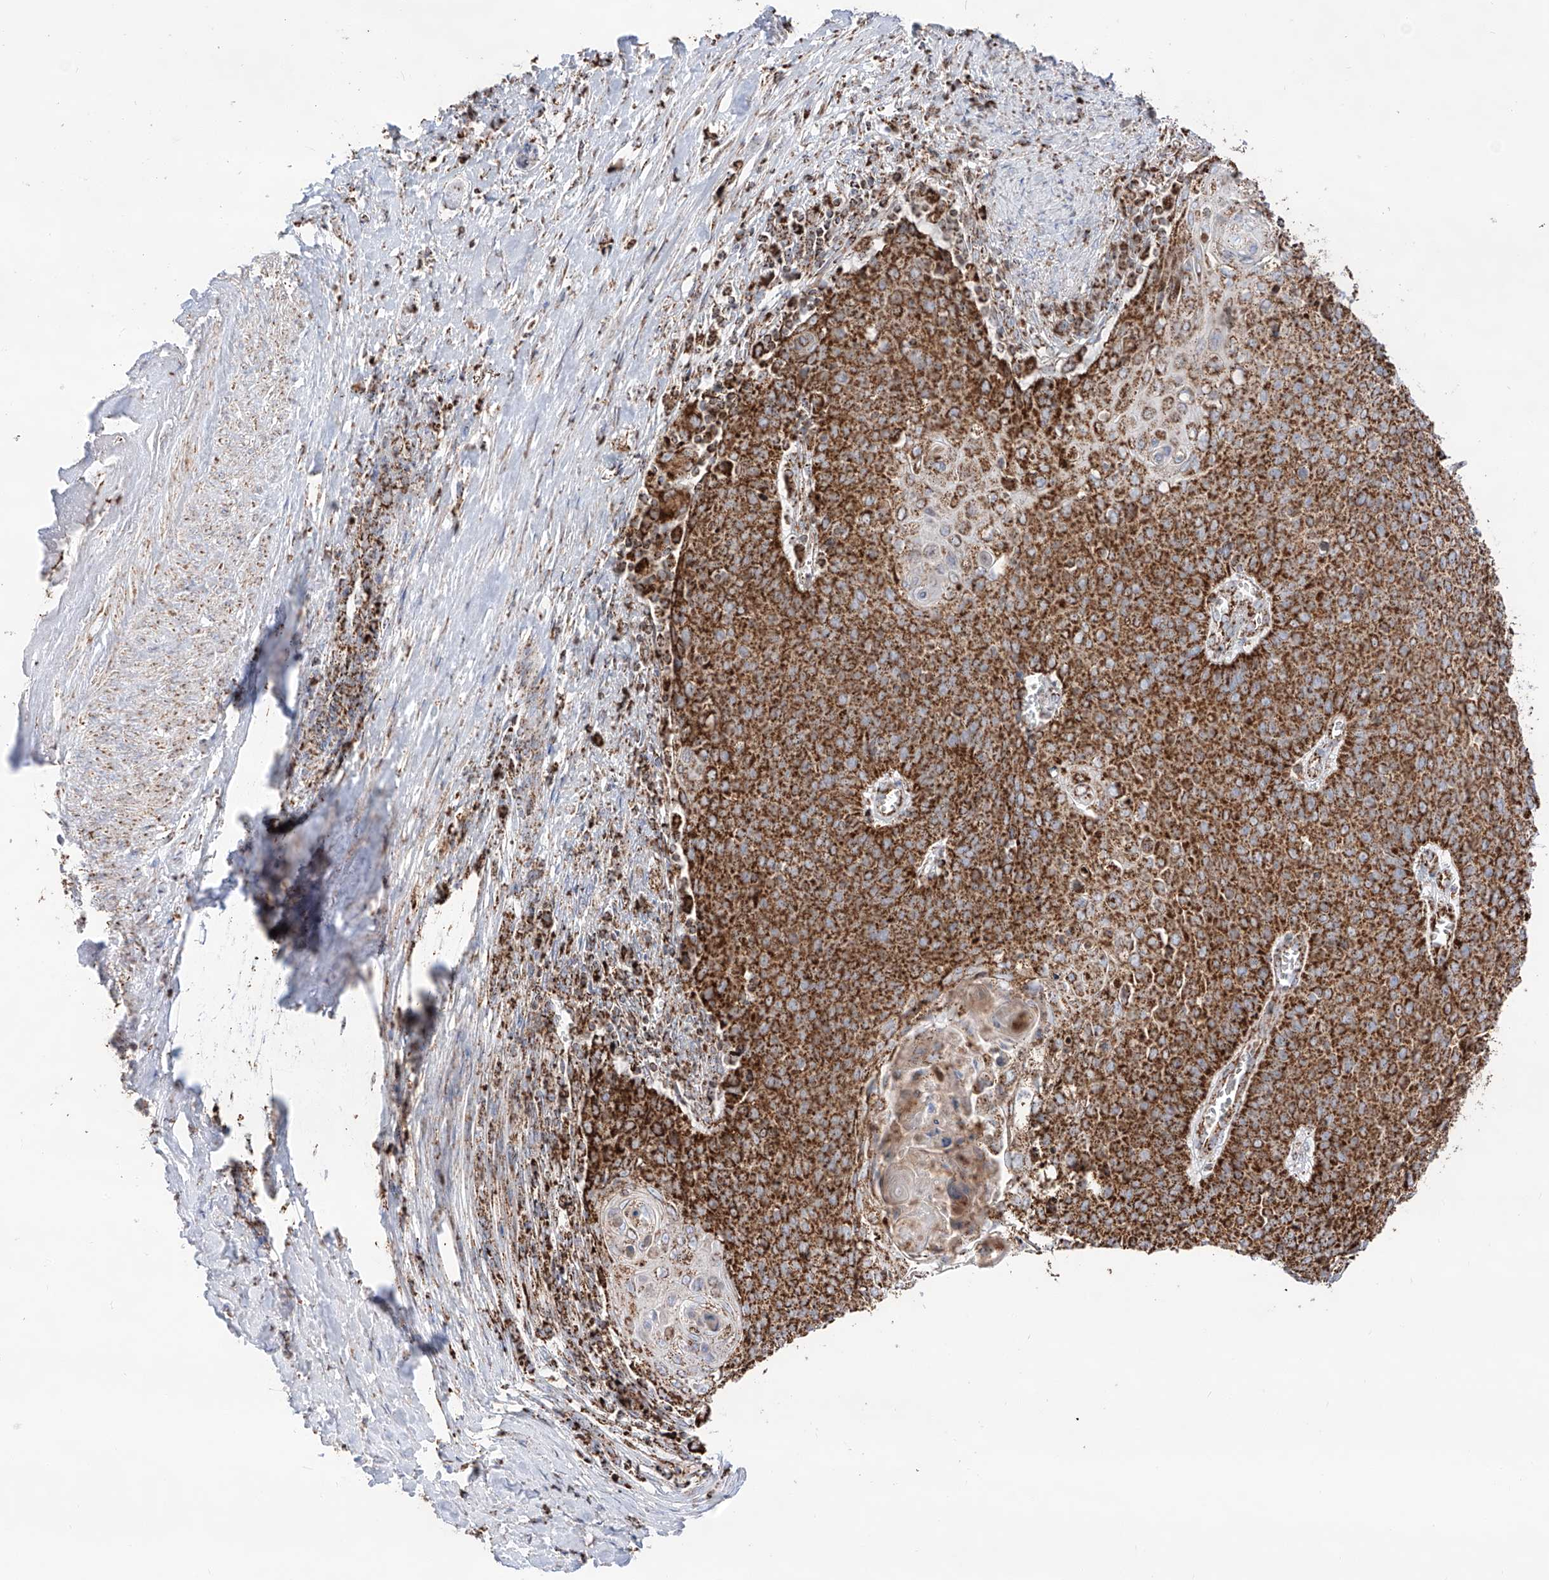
{"staining": {"intensity": "strong", "quantity": ">75%", "location": "cytoplasmic/membranous"}, "tissue": "cervical cancer", "cell_type": "Tumor cells", "image_type": "cancer", "snomed": [{"axis": "morphology", "description": "Squamous cell carcinoma, NOS"}, {"axis": "topography", "description": "Cervix"}], "caption": "Protein staining of cervical cancer tissue exhibits strong cytoplasmic/membranous staining in about >75% of tumor cells. Immunohistochemistry (ihc) stains the protein in brown and the nuclei are stained blue.", "gene": "TTC27", "patient": {"sex": "female", "age": 39}}